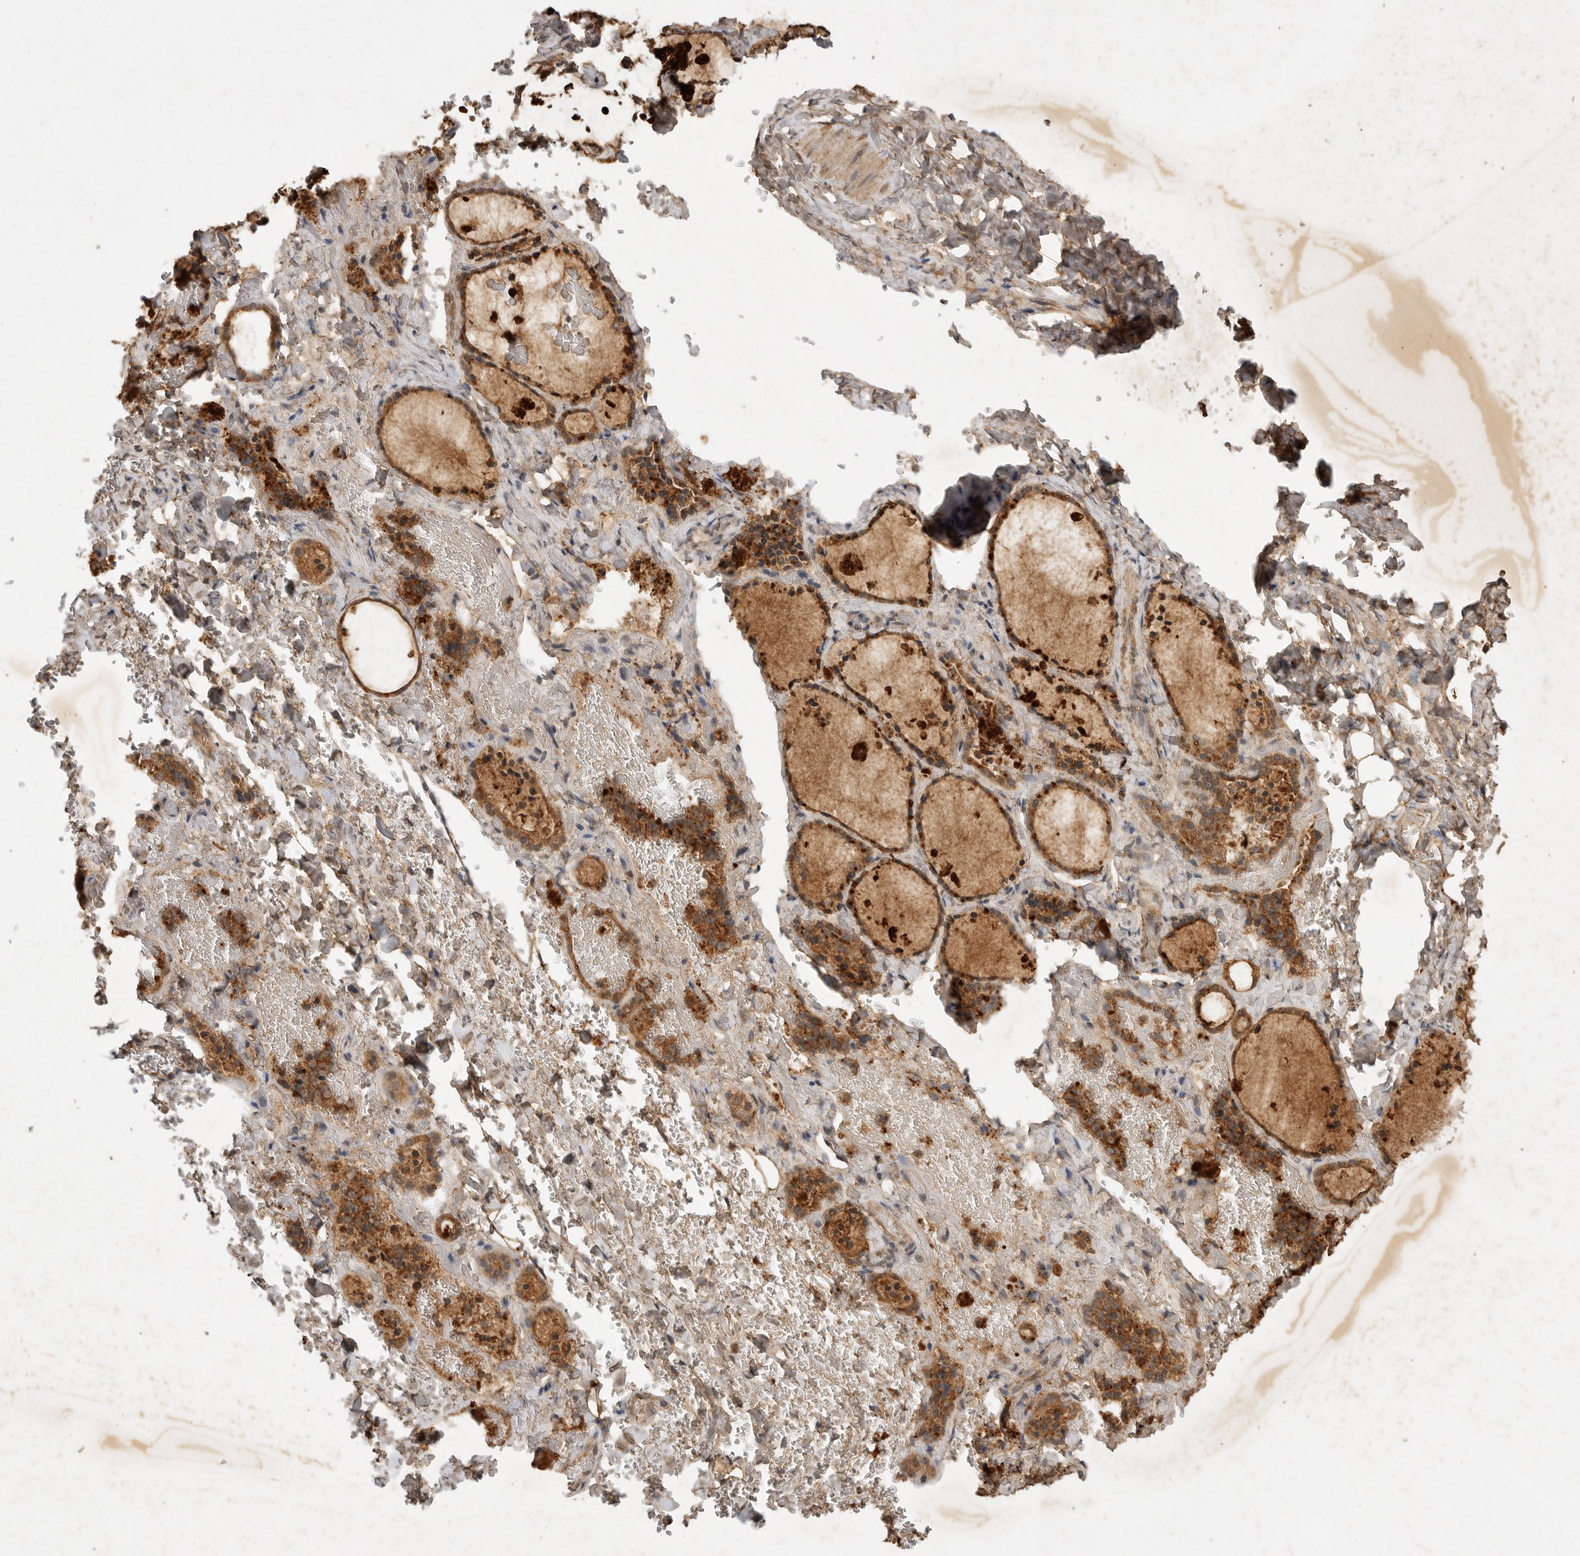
{"staining": {"intensity": "moderate", "quantity": "25%-75%", "location": "cytoplasmic/membranous"}, "tissue": "thyroid gland", "cell_type": "Glandular cells", "image_type": "normal", "snomed": [{"axis": "morphology", "description": "Normal tissue, NOS"}, {"axis": "topography", "description": "Thyroid gland"}], "caption": "Brown immunohistochemical staining in unremarkable thyroid gland reveals moderate cytoplasmic/membranous staining in about 25%-75% of glandular cells. The staining is performed using DAB (3,3'-diaminobenzidine) brown chromogen to label protein expression. The nuclei are counter-stained blue using hematoxylin.", "gene": "ICOSLG", "patient": {"sex": "female", "age": 44}}